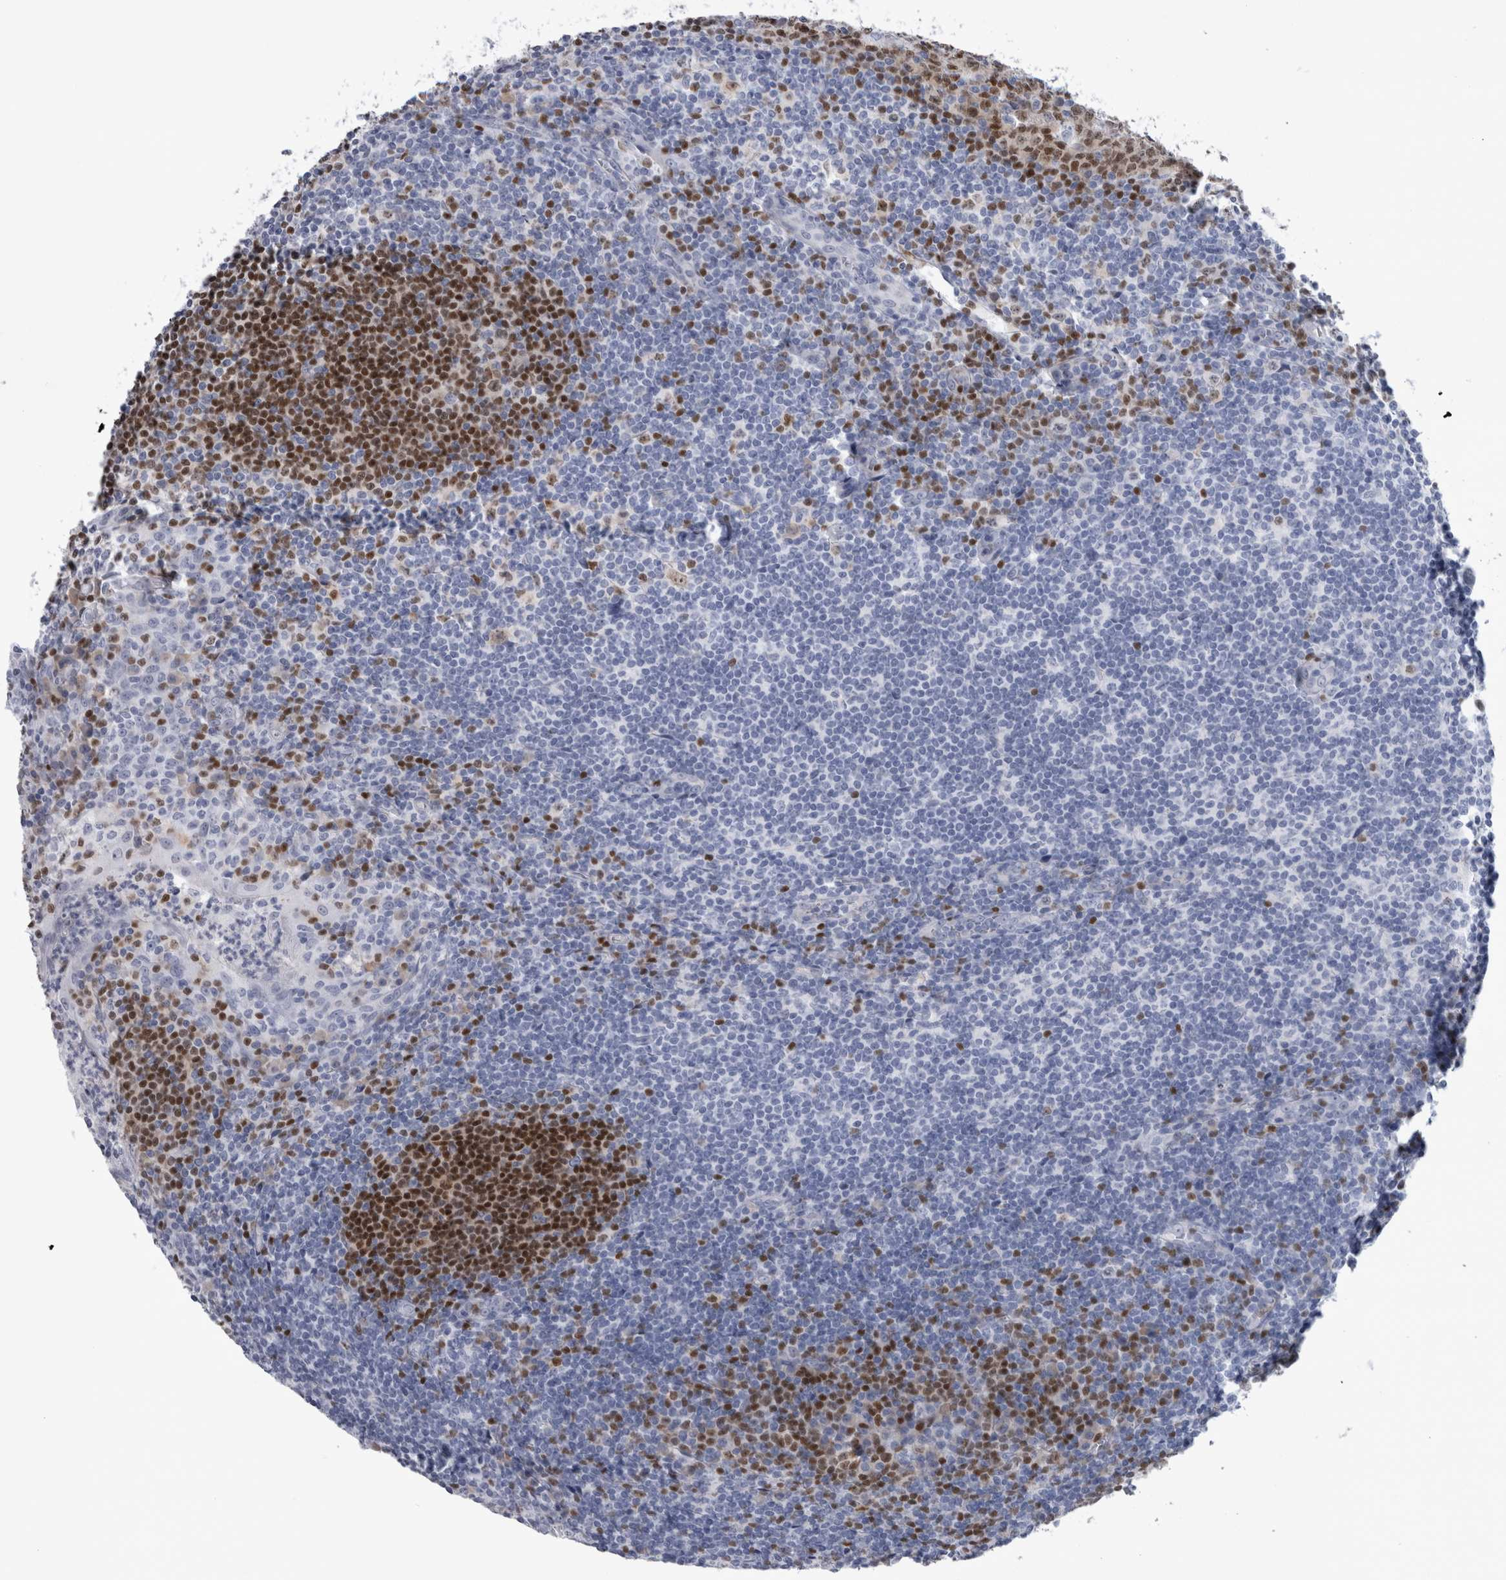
{"staining": {"intensity": "moderate", "quantity": "25%-75%", "location": "nuclear"}, "tissue": "tonsil", "cell_type": "Germinal center cells", "image_type": "normal", "snomed": [{"axis": "morphology", "description": "Normal tissue, NOS"}, {"axis": "topography", "description": "Tonsil"}], "caption": "Protein expression analysis of unremarkable human tonsil reveals moderate nuclear staining in about 25%-75% of germinal center cells.", "gene": "PAX5", "patient": {"sex": "male", "age": 37}}